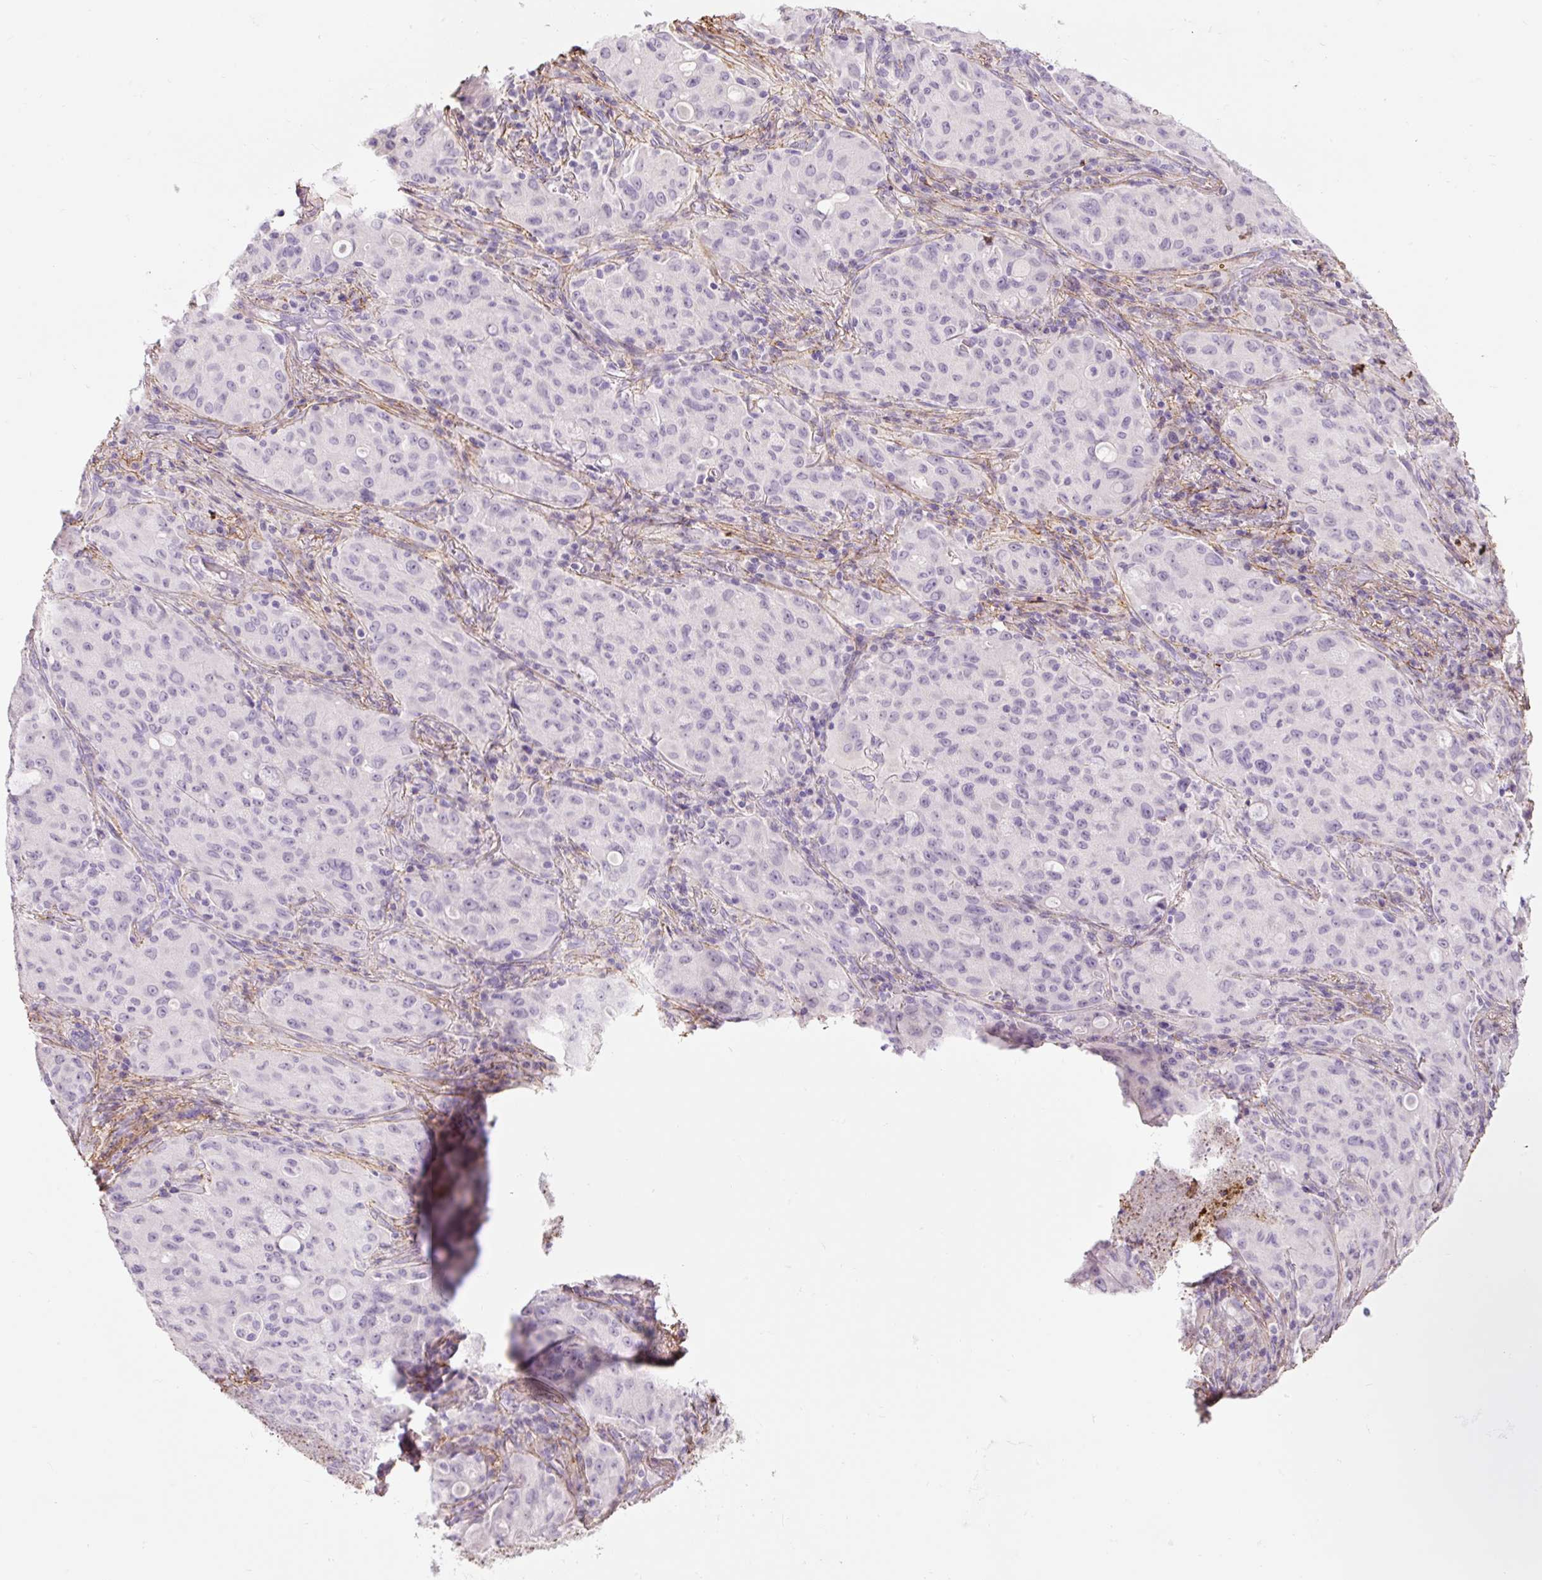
{"staining": {"intensity": "negative", "quantity": "none", "location": "none"}, "tissue": "lung cancer", "cell_type": "Tumor cells", "image_type": "cancer", "snomed": [{"axis": "morphology", "description": "Adenocarcinoma, NOS"}, {"axis": "topography", "description": "Lung"}], "caption": "Lung cancer was stained to show a protein in brown. There is no significant positivity in tumor cells. (Stains: DAB (3,3'-diaminobenzidine) immunohistochemistry with hematoxylin counter stain, Microscopy: brightfield microscopy at high magnification).", "gene": "FBN1", "patient": {"sex": "female", "age": 44}}